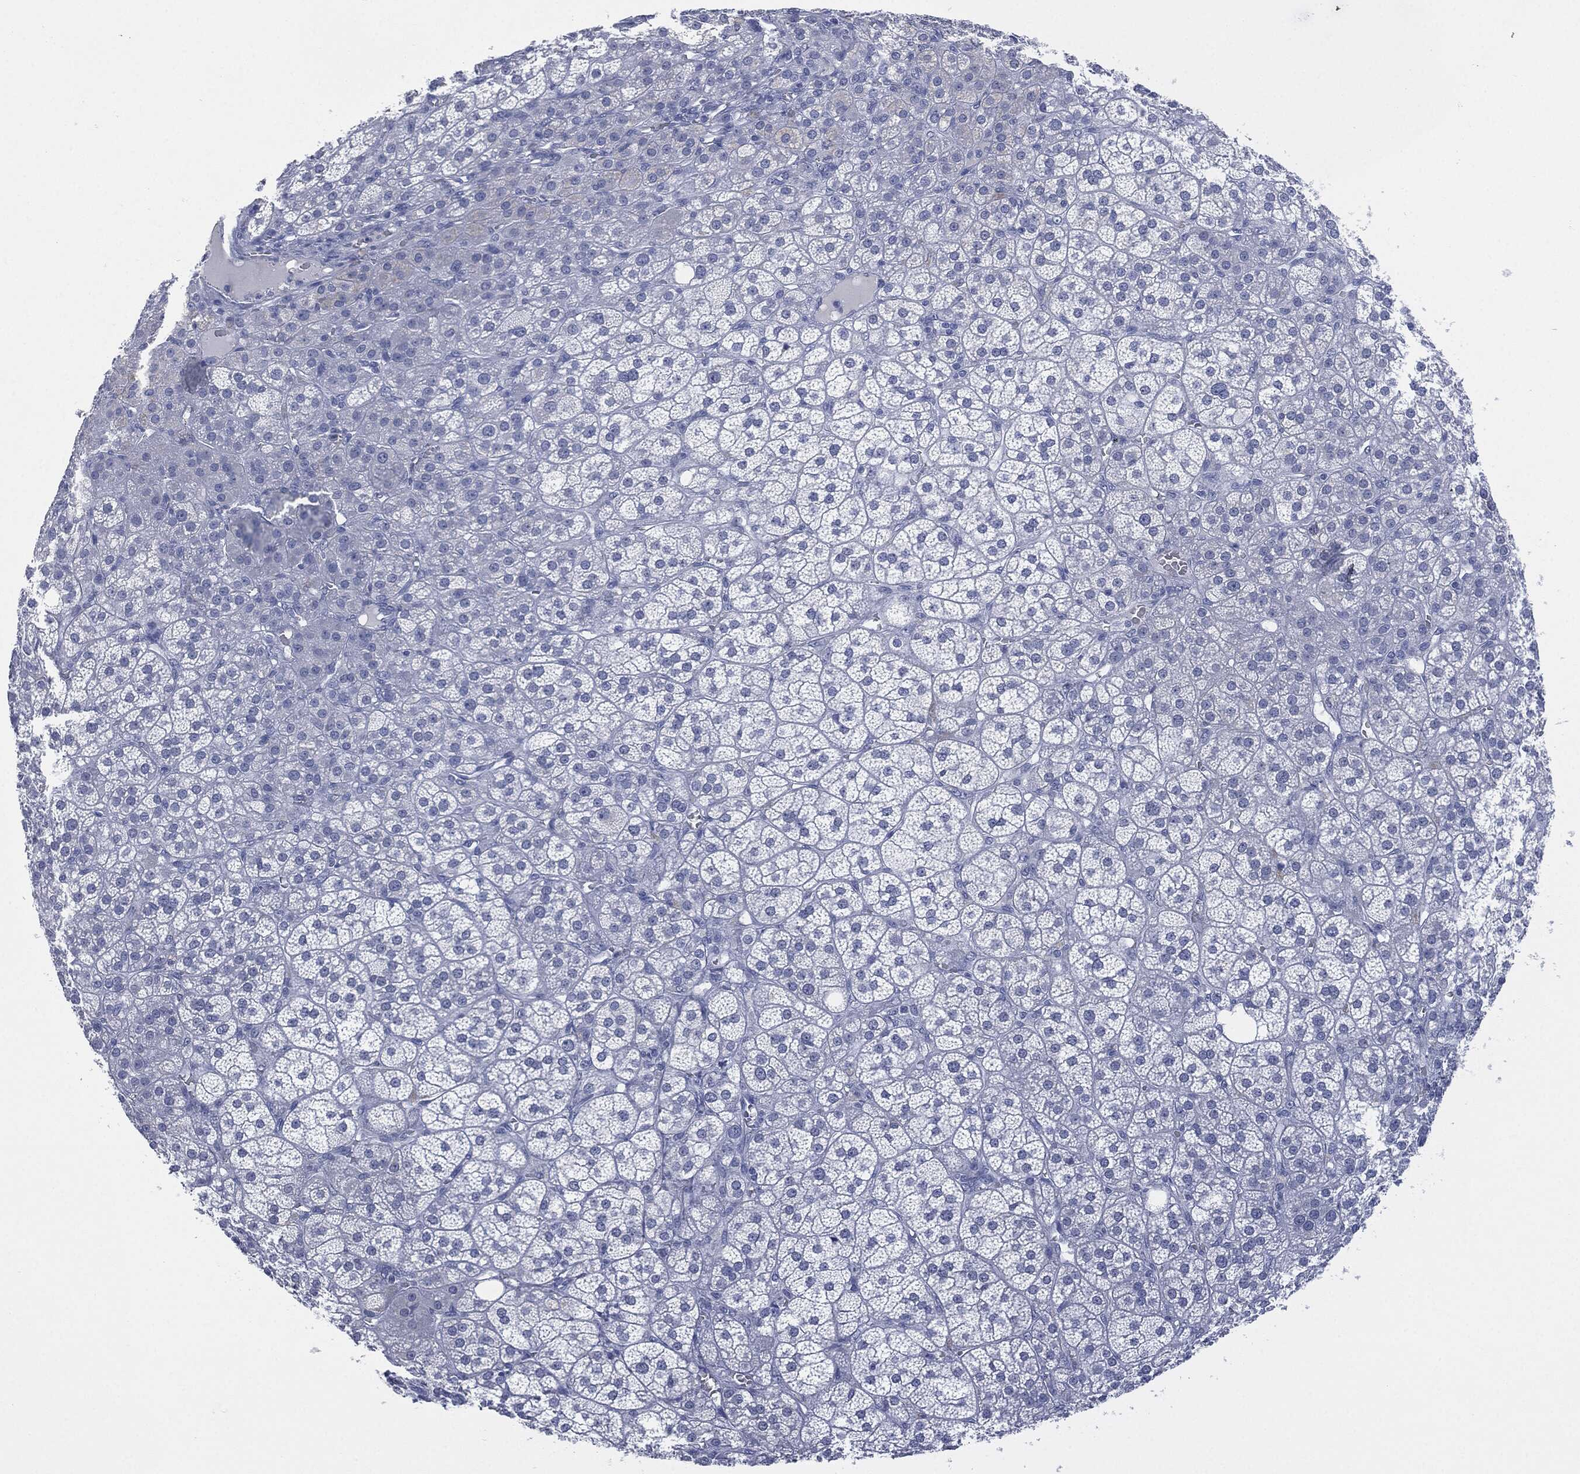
{"staining": {"intensity": "negative", "quantity": "none", "location": "none"}, "tissue": "adrenal gland", "cell_type": "Glandular cells", "image_type": "normal", "snomed": [{"axis": "morphology", "description": "Normal tissue, NOS"}, {"axis": "topography", "description": "Adrenal gland"}], "caption": "The histopathology image demonstrates no significant staining in glandular cells of adrenal gland. (DAB immunohistochemistry (IHC), high magnification).", "gene": "MUC16", "patient": {"sex": "female", "age": 60}}